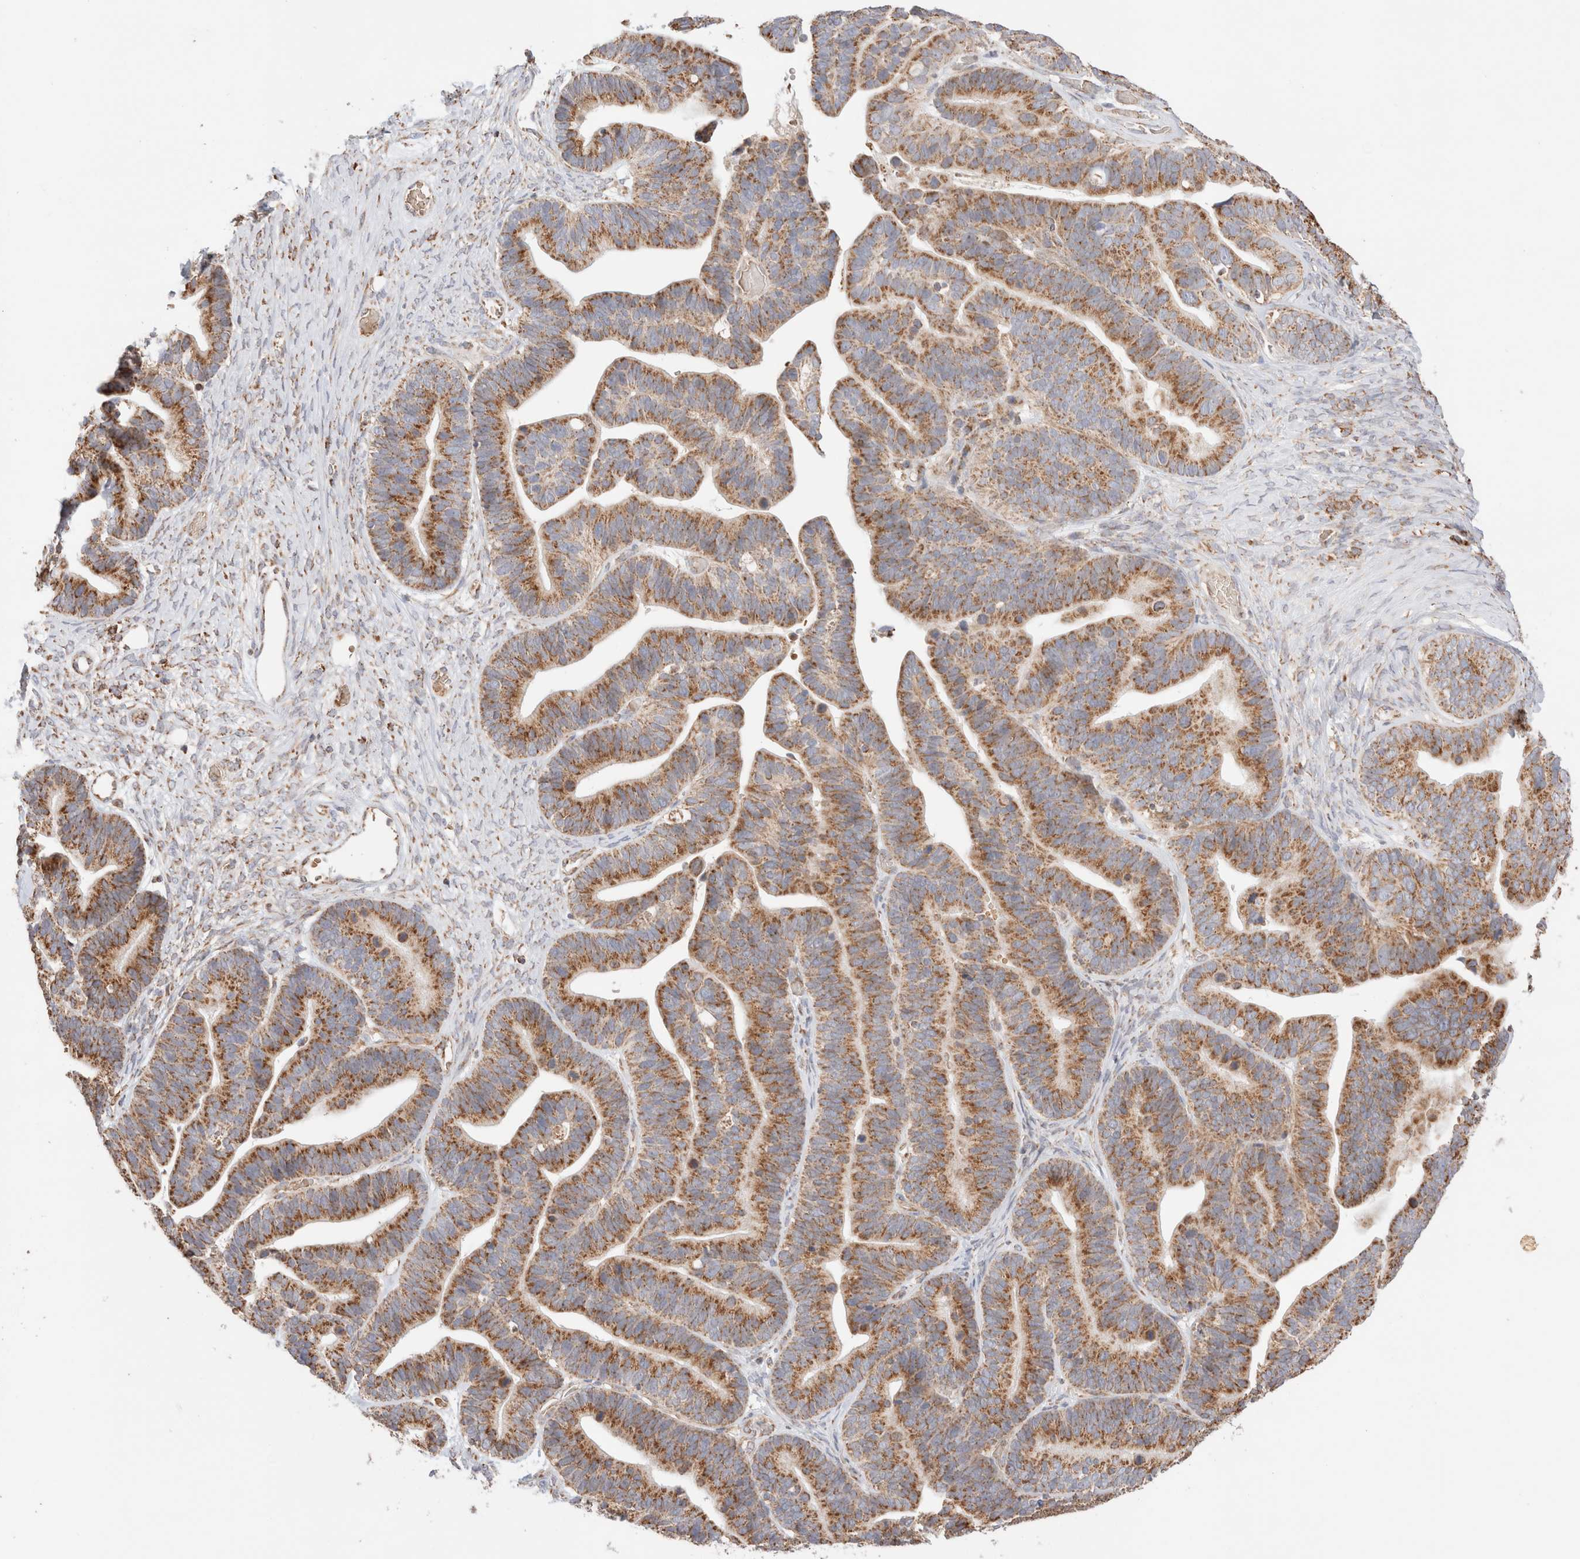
{"staining": {"intensity": "moderate", "quantity": ">75%", "location": "cytoplasmic/membranous"}, "tissue": "ovarian cancer", "cell_type": "Tumor cells", "image_type": "cancer", "snomed": [{"axis": "morphology", "description": "Cystadenocarcinoma, serous, NOS"}, {"axis": "topography", "description": "Ovary"}], "caption": "Ovarian serous cystadenocarcinoma stained for a protein (brown) displays moderate cytoplasmic/membranous positive staining in approximately >75% of tumor cells.", "gene": "TMPPE", "patient": {"sex": "female", "age": 56}}